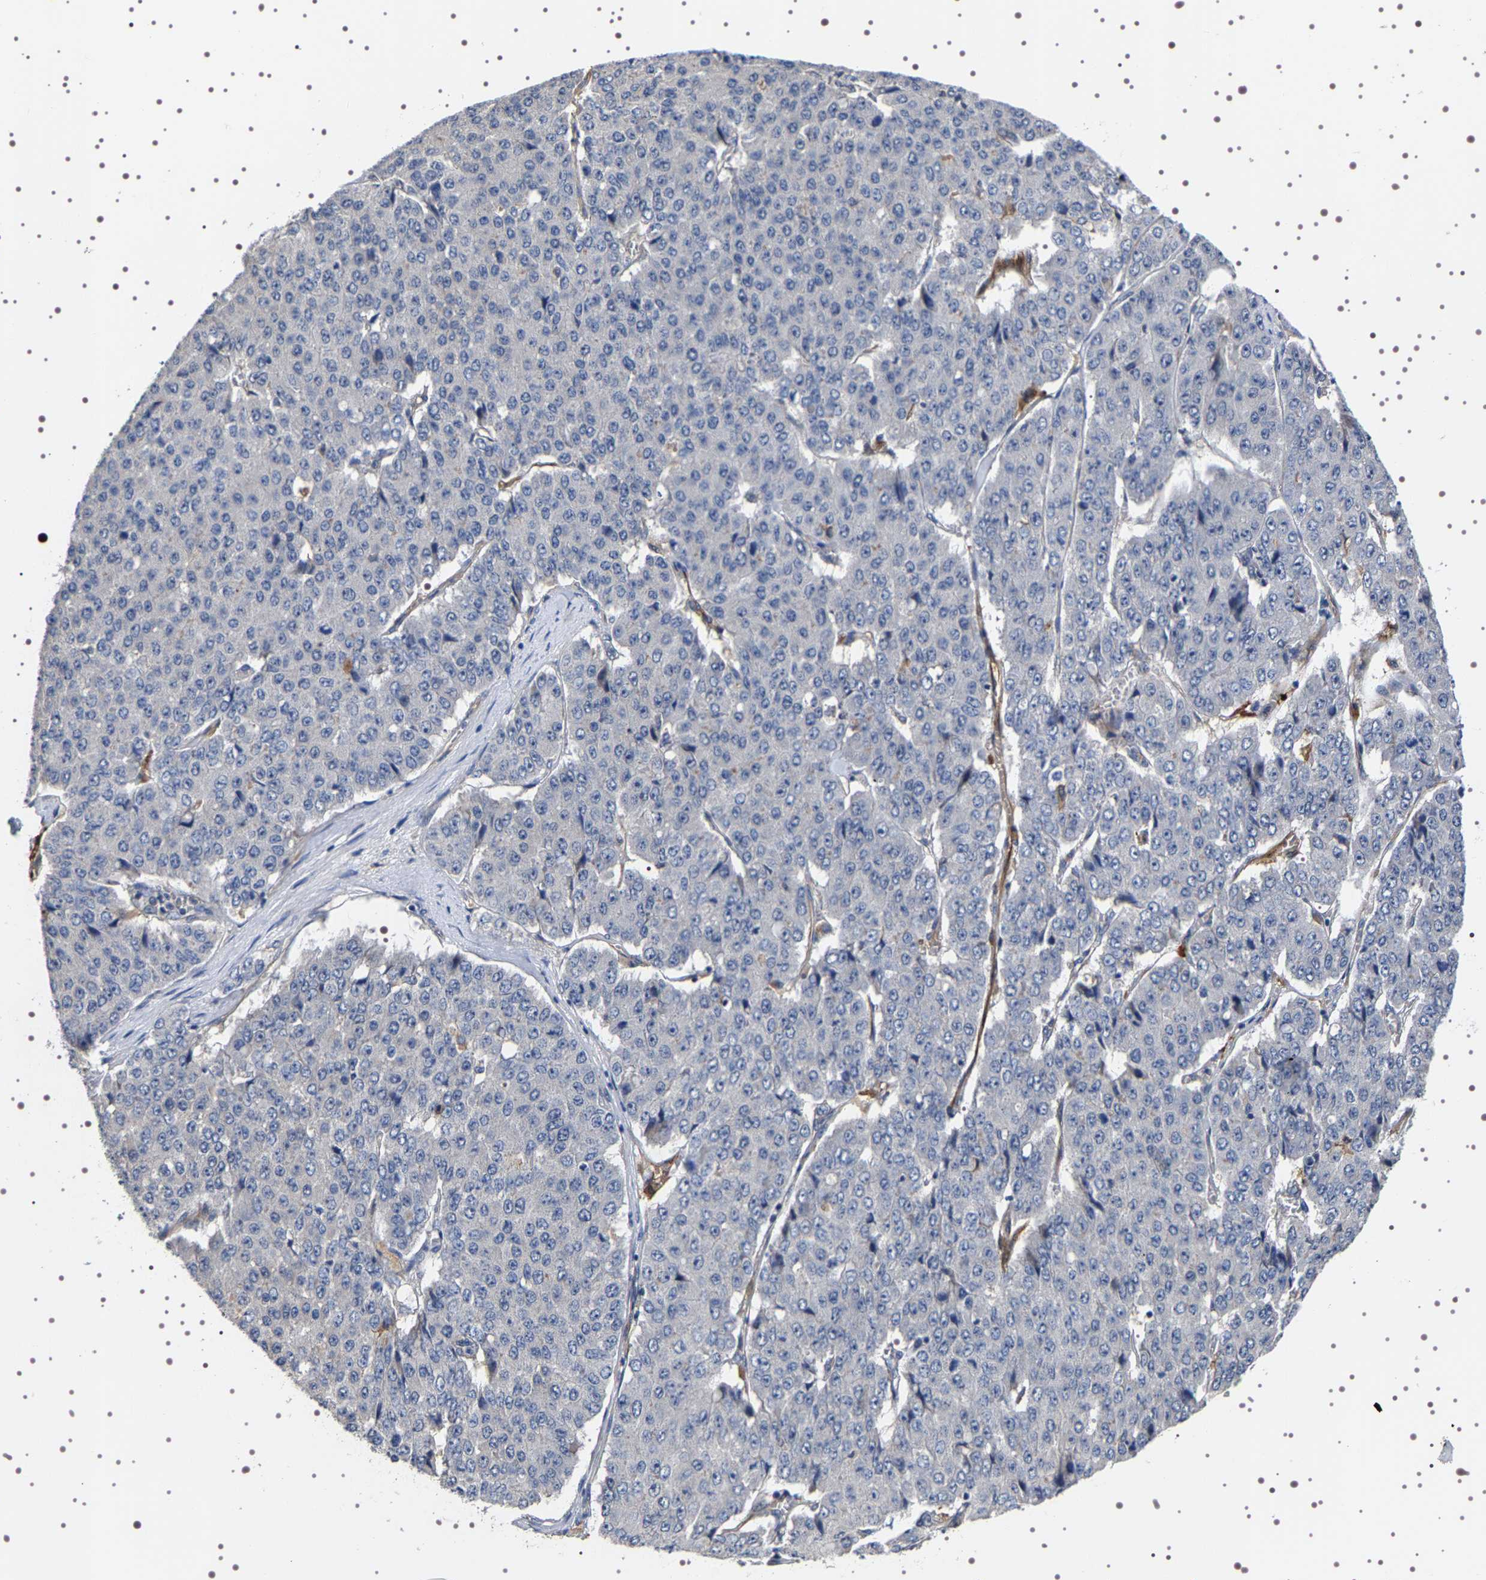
{"staining": {"intensity": "negative", "quantity": "none", "location": "none"}, "tissue": "pancreatic cancer", "cell_type": "Tumor cells", "image_type": "cancer", "snomed": [{"axis": "morphology", "description": "Adenocarcinoma, NOS"}, {"axis": "topography", "description": "Pancreas"}], "caption": "Pancreatic cancer was stained to show a protein in brown. There is no significant expression in tumor cells.", "gene": "ALPL", "patient": {"sex": "male", "age": 50}}